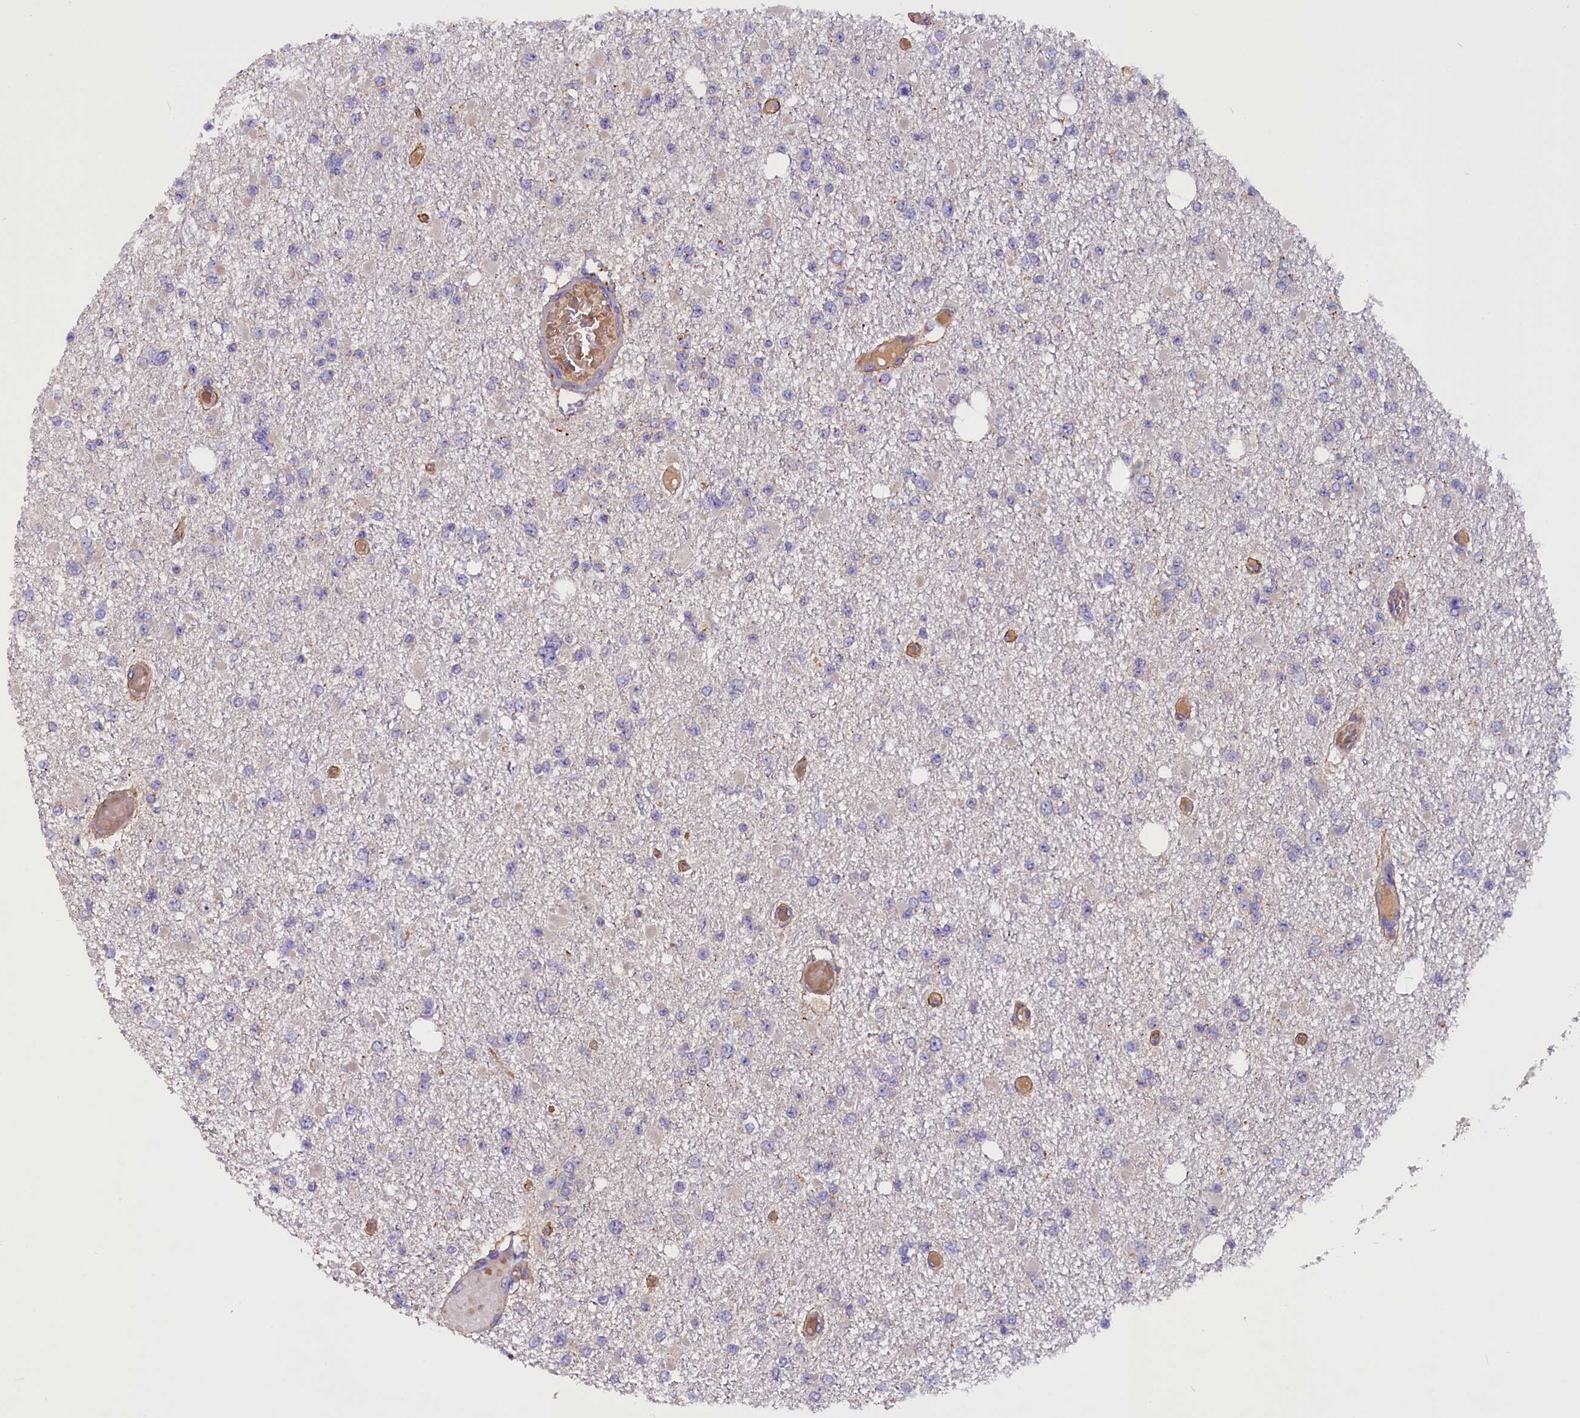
{"staining": {"intensity": "negative", "quantity": "none", "location": "none"}, "tissue": "glioma", "cell_type": "Tumor cells", "image_type": "cancer", "snomed": [{"axis": "morphology", "description": "Glioma, malignant, Low grade"}, {"axis": "topography", "description": "Brain"}], "caption": "Tumor cells show no significant positivity in glioma.", "gene": "FRY", "patient": {"sex": "female", "age": 22}}